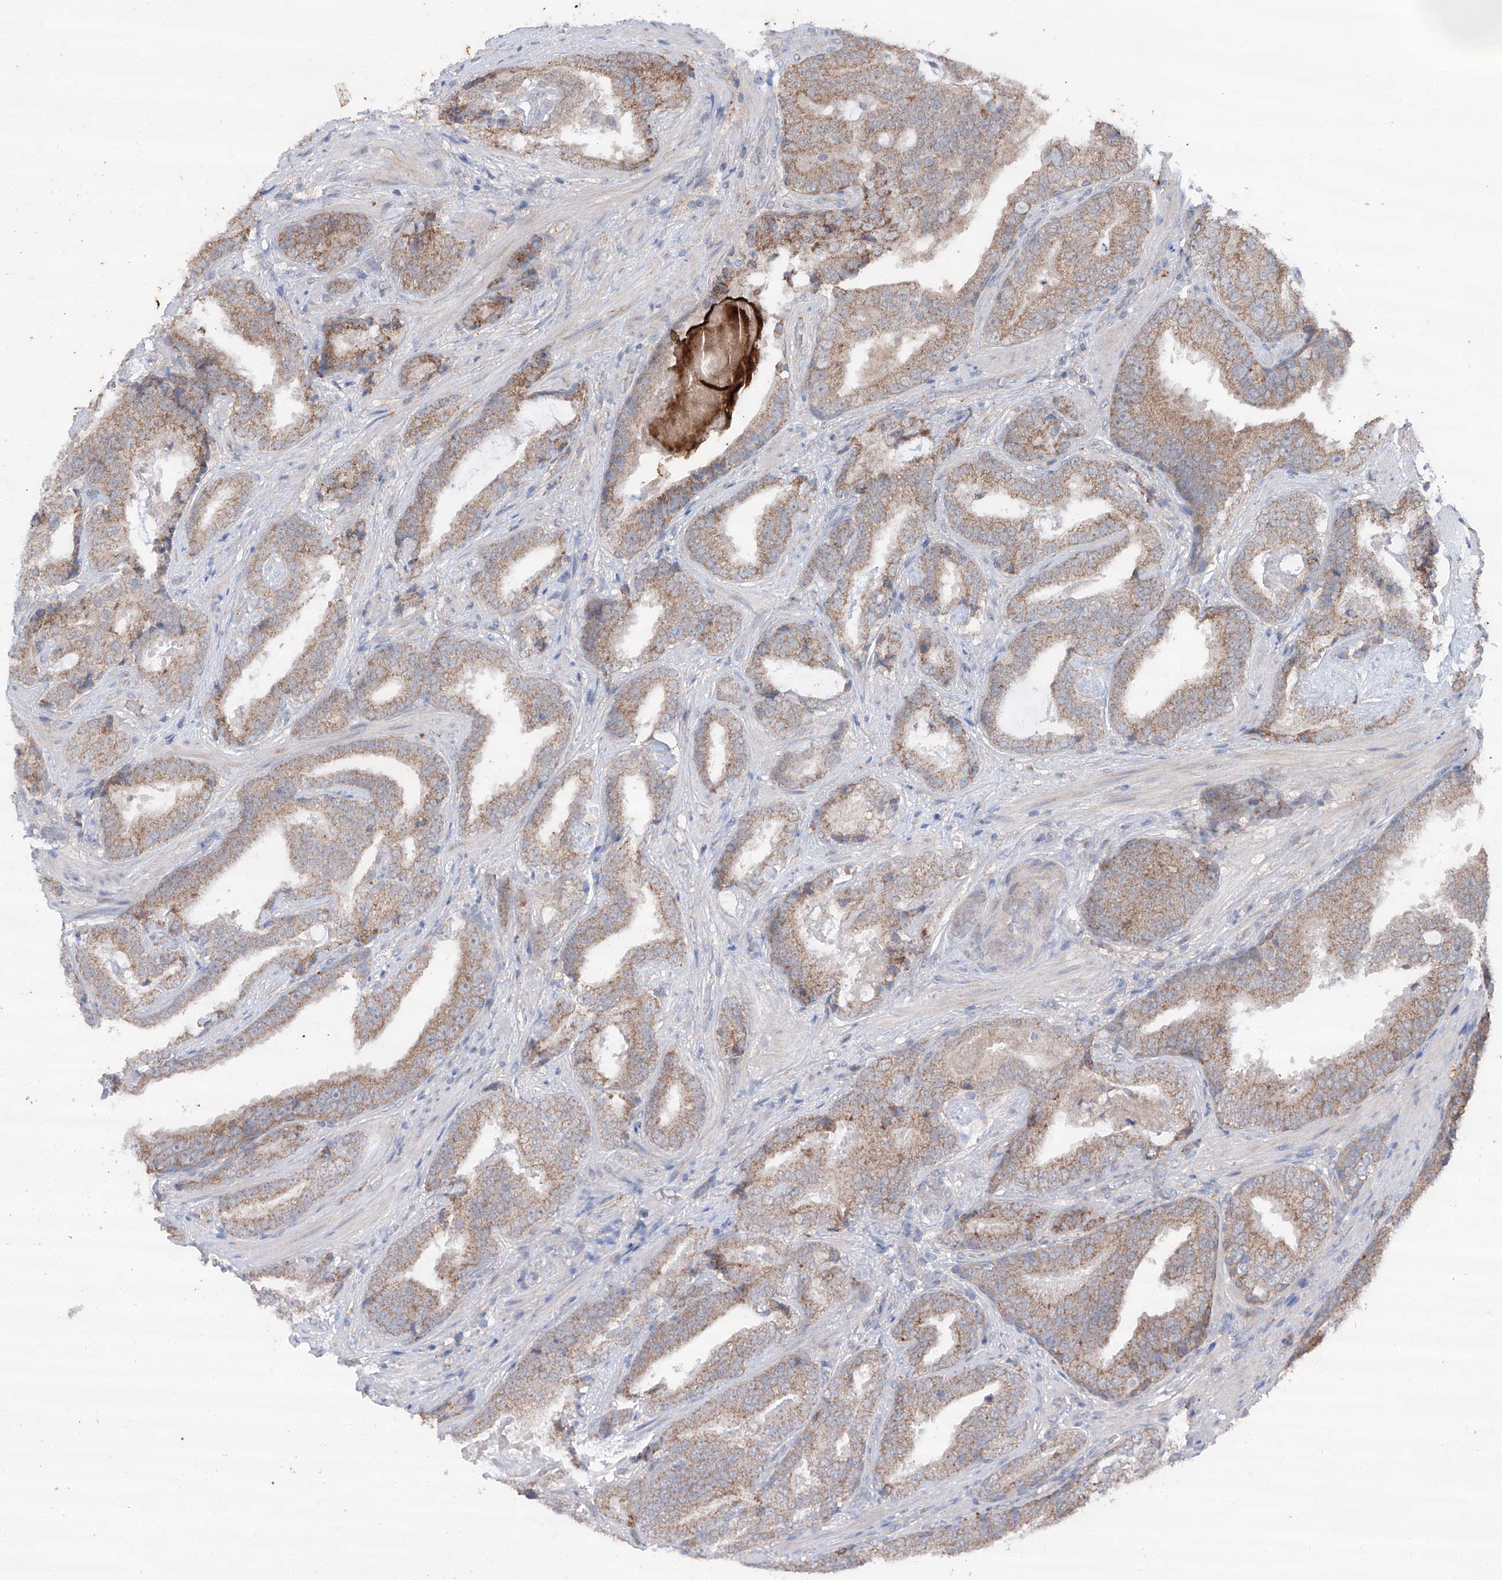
{"staining": {"intensity": "moderate", "quantity": ">75%", "location": "cytoplasmic/membranous"}, "tissue": "prostate cancer", "cell_type": "Tumor cells", "image_type": "cancer", "snomed": [{"axis": "morphology", "description": "Adenocarcinoma, Low grade"}, {"axis": "topography", "description": "Prostate"}], "caption": "This image shows low-grade adenocarcinoma (prostate) stained with IHC to label a protein in brown. The cytoplasmic/membranous of tumor cells show moderate positivity for the protein. Nuclei are counter-stained blue.", "gene": "SIX4", "patient": {"sex": "male", "age": 67}}